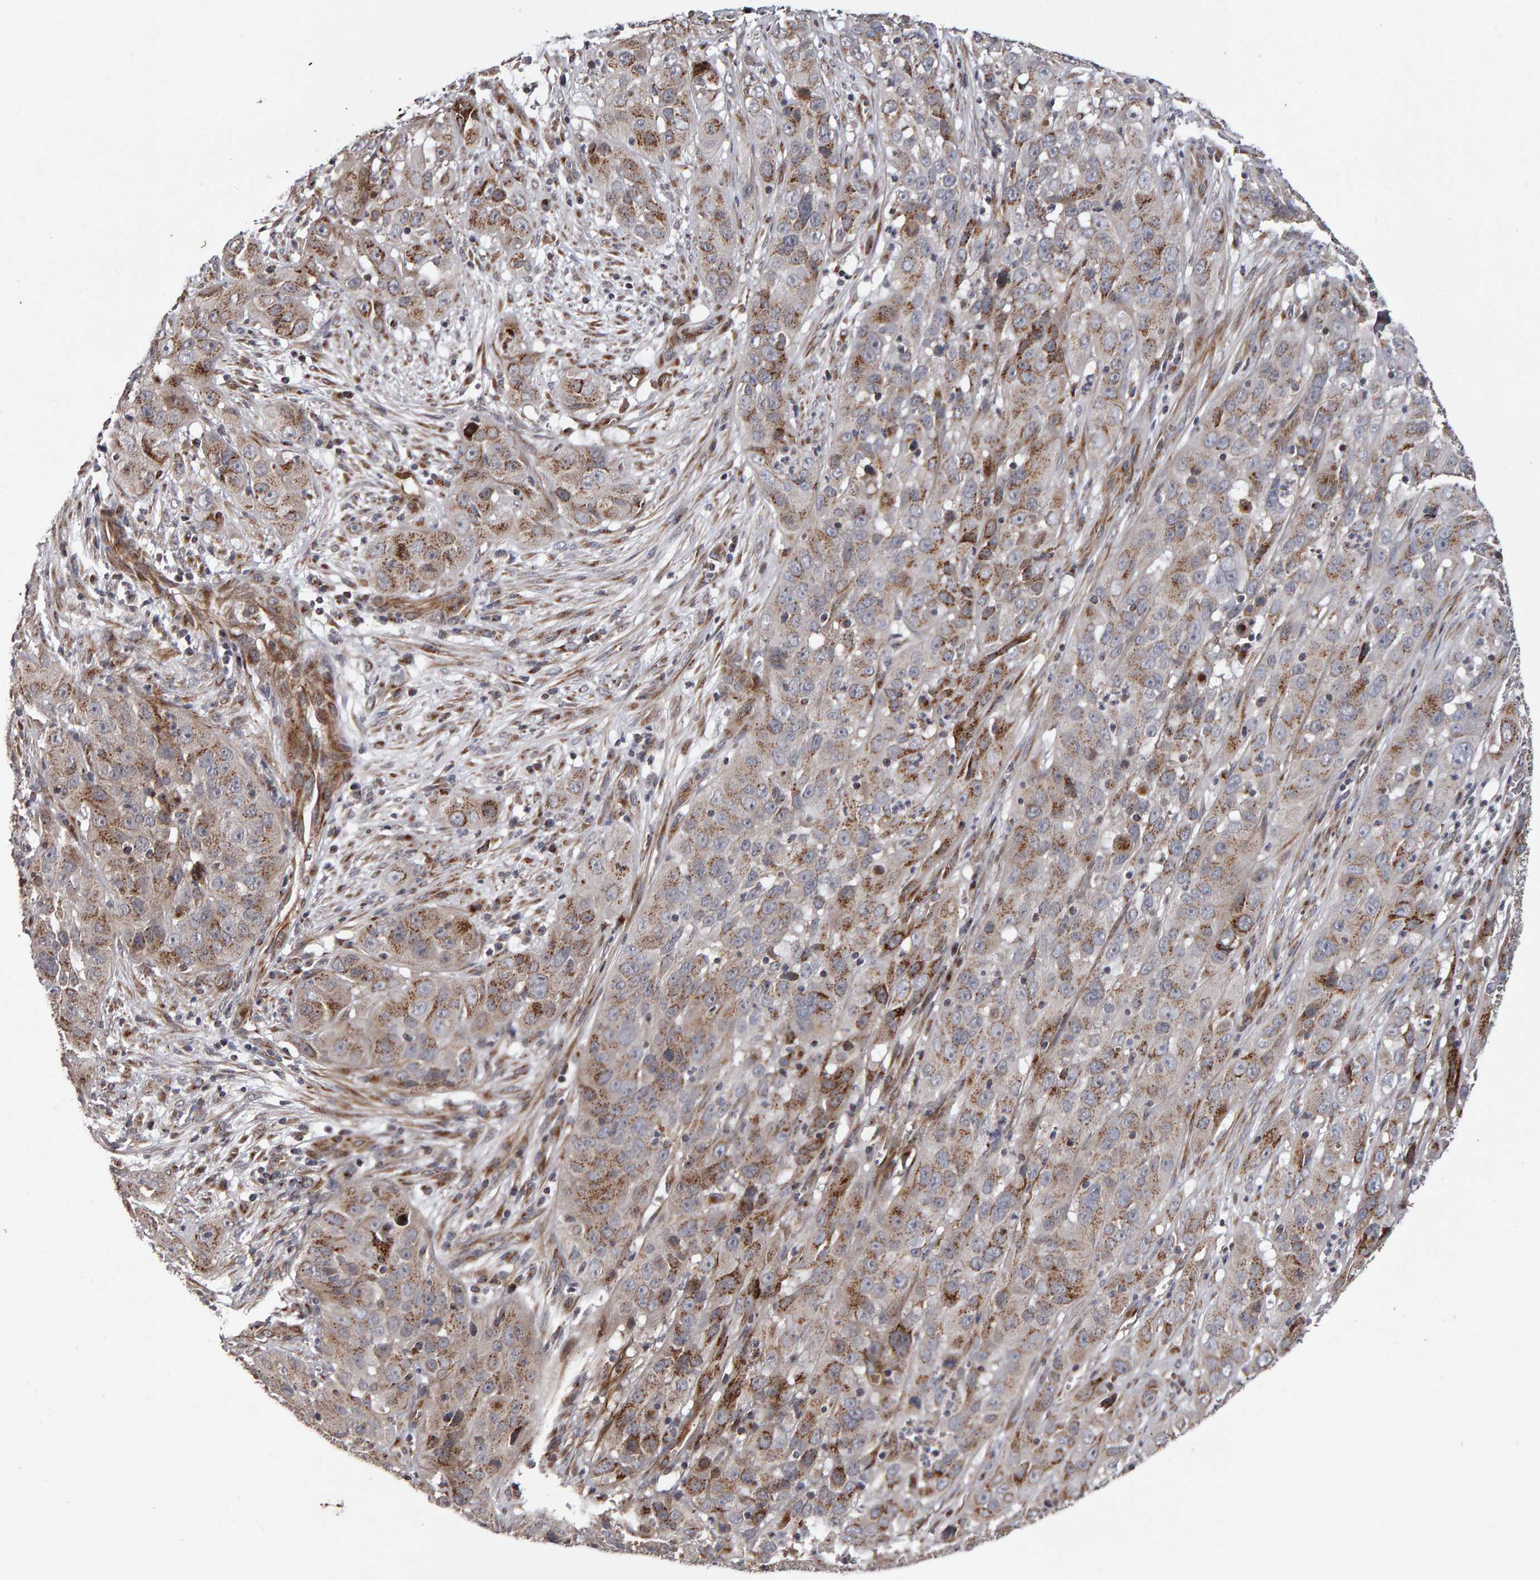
{"staining": {"intensity": "moderate", "quantity": ">75%", "location": "cytoplasmic/membranous"}, "tissue": "cervical cancer", "cell_type": "Tumor cells", "image_type": "cancer", "snomed": [{"axis": "morphology", "description": "Squamous cell carcinoma, NOS"}, {"axis": "topography", "description": "Cervix"}], "caption": "Protein expression analysis of human cervical cancer (squamous cell carcinoma) reveals moderate cytoplasmic/membranous staining in about >75% of tumor cells.", "gene": "CANT1", "patient": {"sex": "female", "age": 32}}